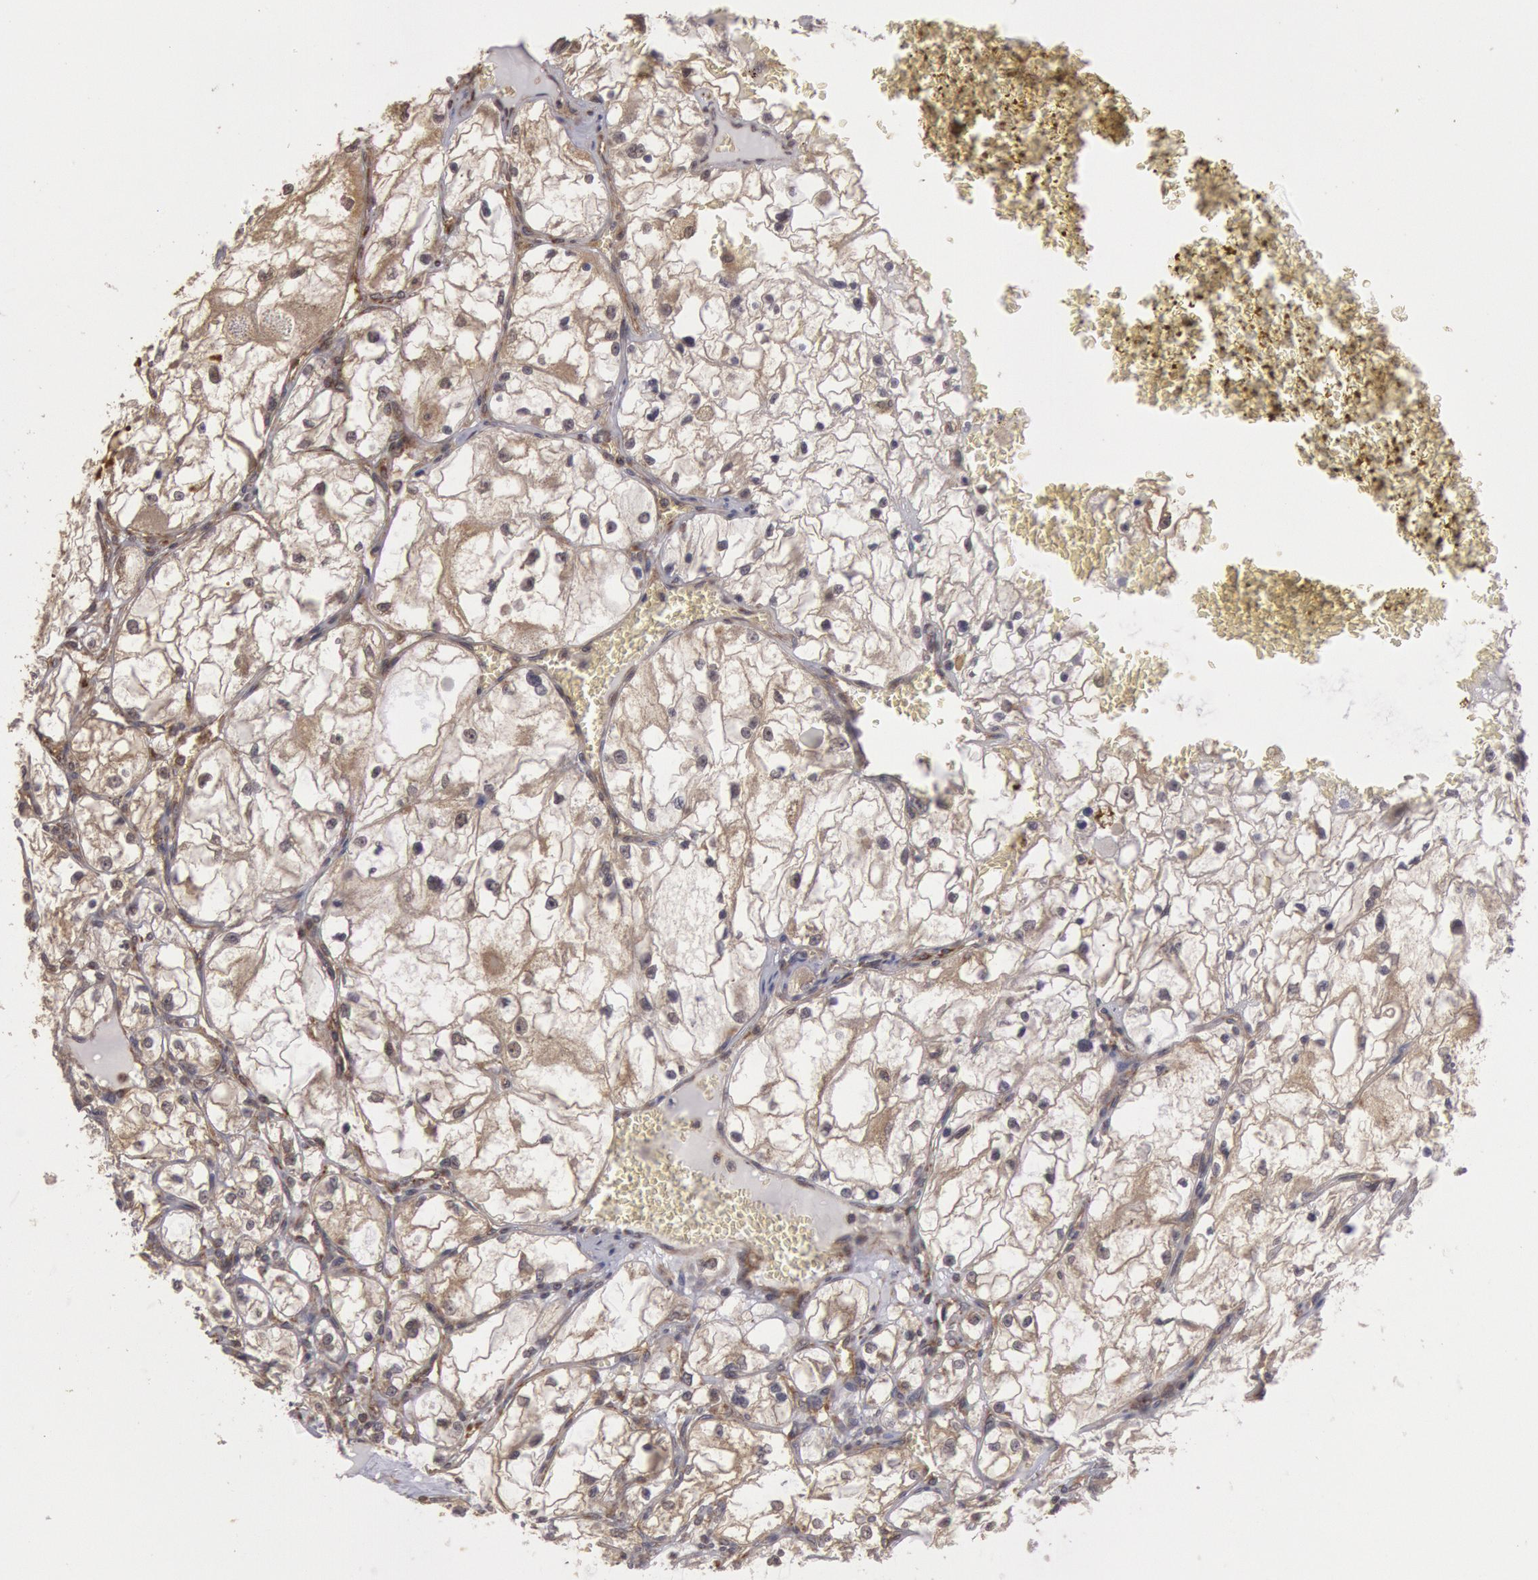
{"staining": {"intensity": "weak", "quantity": "<25%", "location": "cytoplasmic/membranous"}, "tissue": "renal cancer", "cell_type": "Tumor cells", "image_type": "cancer", "snomed": [{"axis": "morphology", "description": "Adenocarcinoma, NOS"}, {"axis": "topography", "description": "Kidney"}], "caption": "This is an immunohistochemistry histopathology image of human renal adenocarcinoma. There is no expression in tumor cells.", "gene": "USP14", "patient": {"sex": "male", "age": 61}}